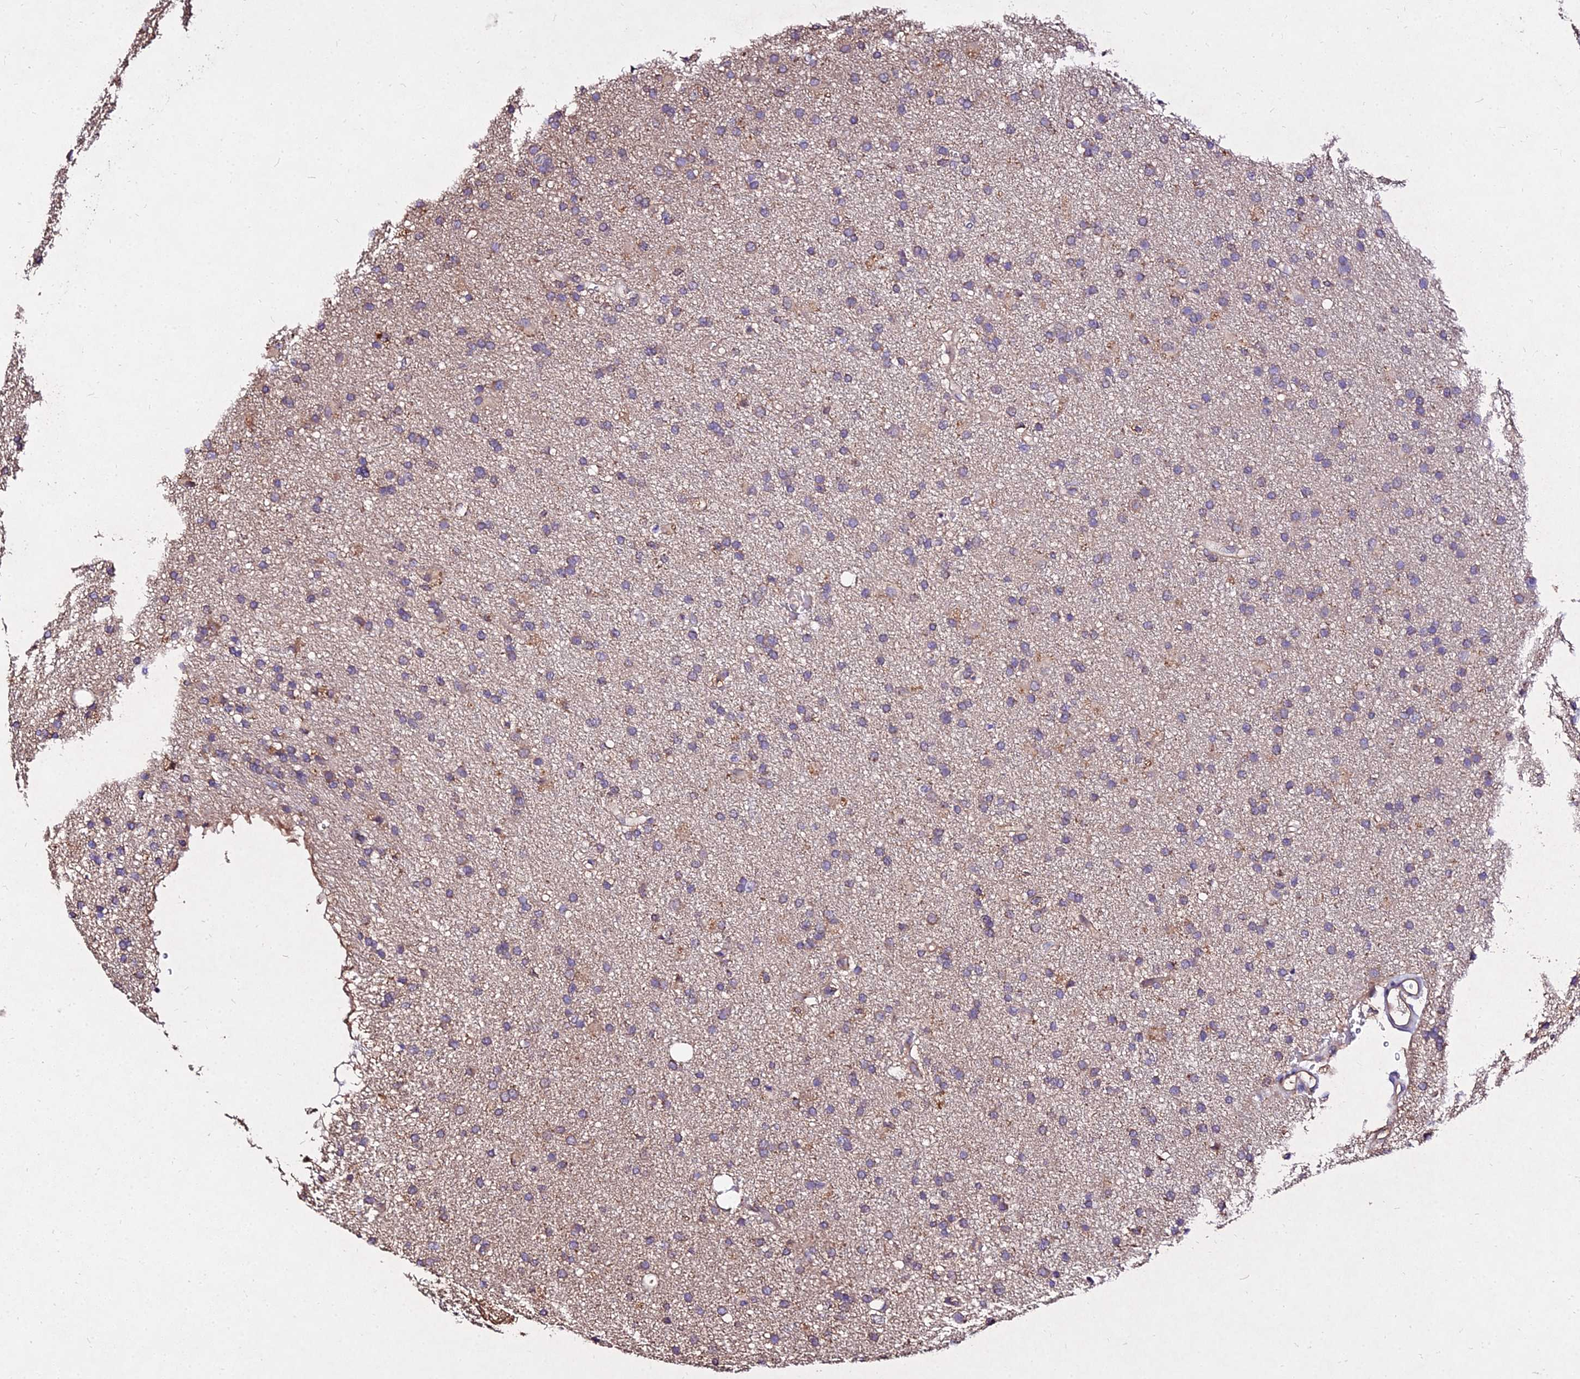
{"staining": {"intensity": "weak", "quantity": "<25%", "location": "cytoplasmic/membranous"}, "tissue": "glioma", "cell_type": "Tumor cells", "image_type": "cancer", "snomed": [{"axis": "morphology", "description": "Glioma, malignant, High grade"}, {"axis": "topography", "description": "Brain"}], "caption": "This micrograph is of malignant glioma (high-grade) stained with immunohistochemistry to label a protein in brown with the nuclei are counter-stained blue. There is no positivity in tumor cells.", "gene": "AP3M2", "patient": {"sex": "male", "age": 77}}